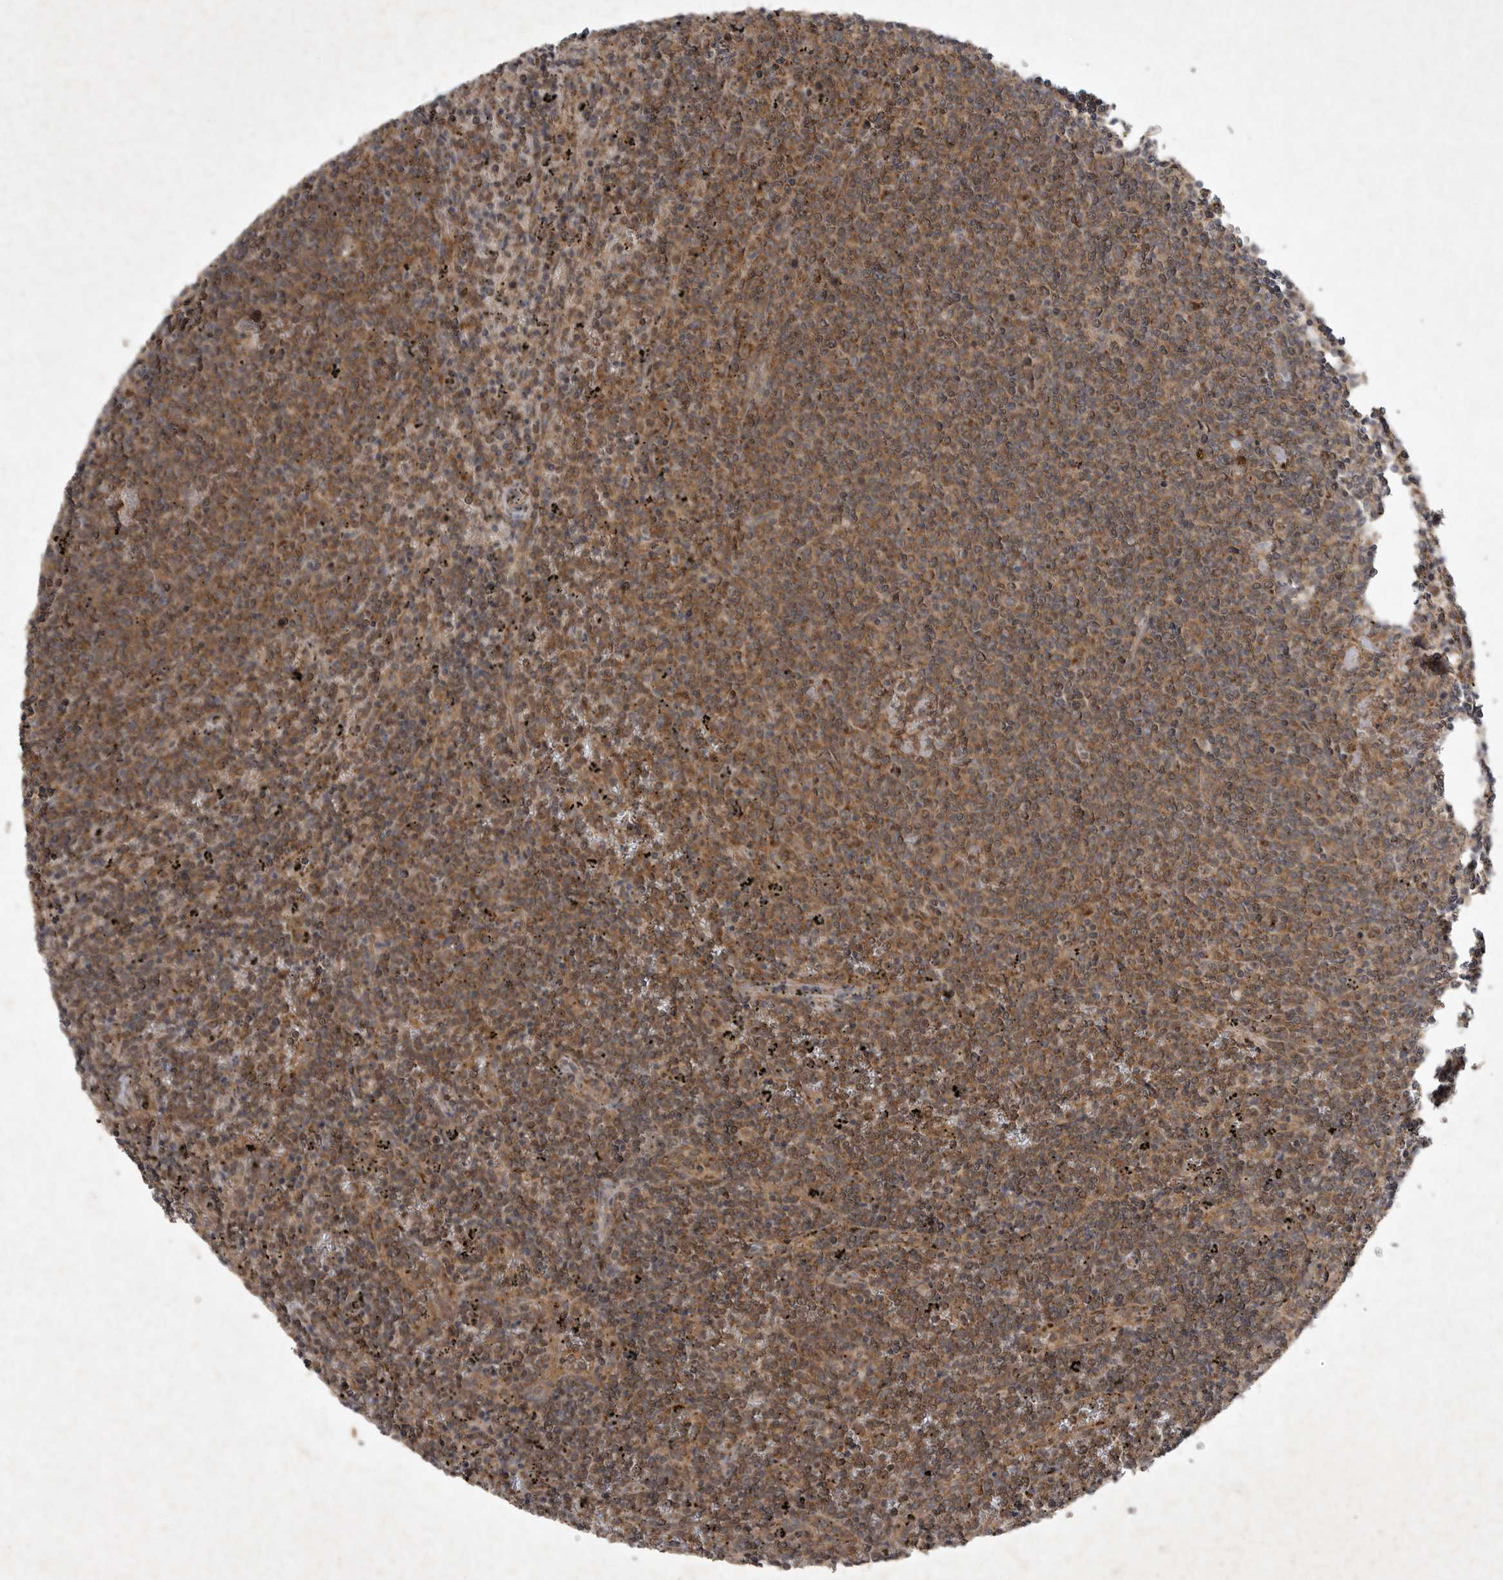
{"staining": {"intensity": "moderate", "quantity": ">75%", "location": "cytoplasmic/membranous"}, "tissue": "lymphoma", "cell_type": "Tumor cells", "image_type": "cancer", "snomed": [{"axis": "morphology", "description": "Malignant lymphoma, non-Hodgkin's type, Low grade"}, {"axis": "topography", "description": "Spleen"}], "caption": "The image displays staining of malignant lymphoma, non-Hodgkin's type (low-grade), revealing moderate cytoplasmic/membranous protein positivity (brown color) within tumor cells. (brown staining indicates protein expression, while blue staining denotes nuclei).", "gene": "DDR1", "patient": {"sex": "female", "age": 50}}